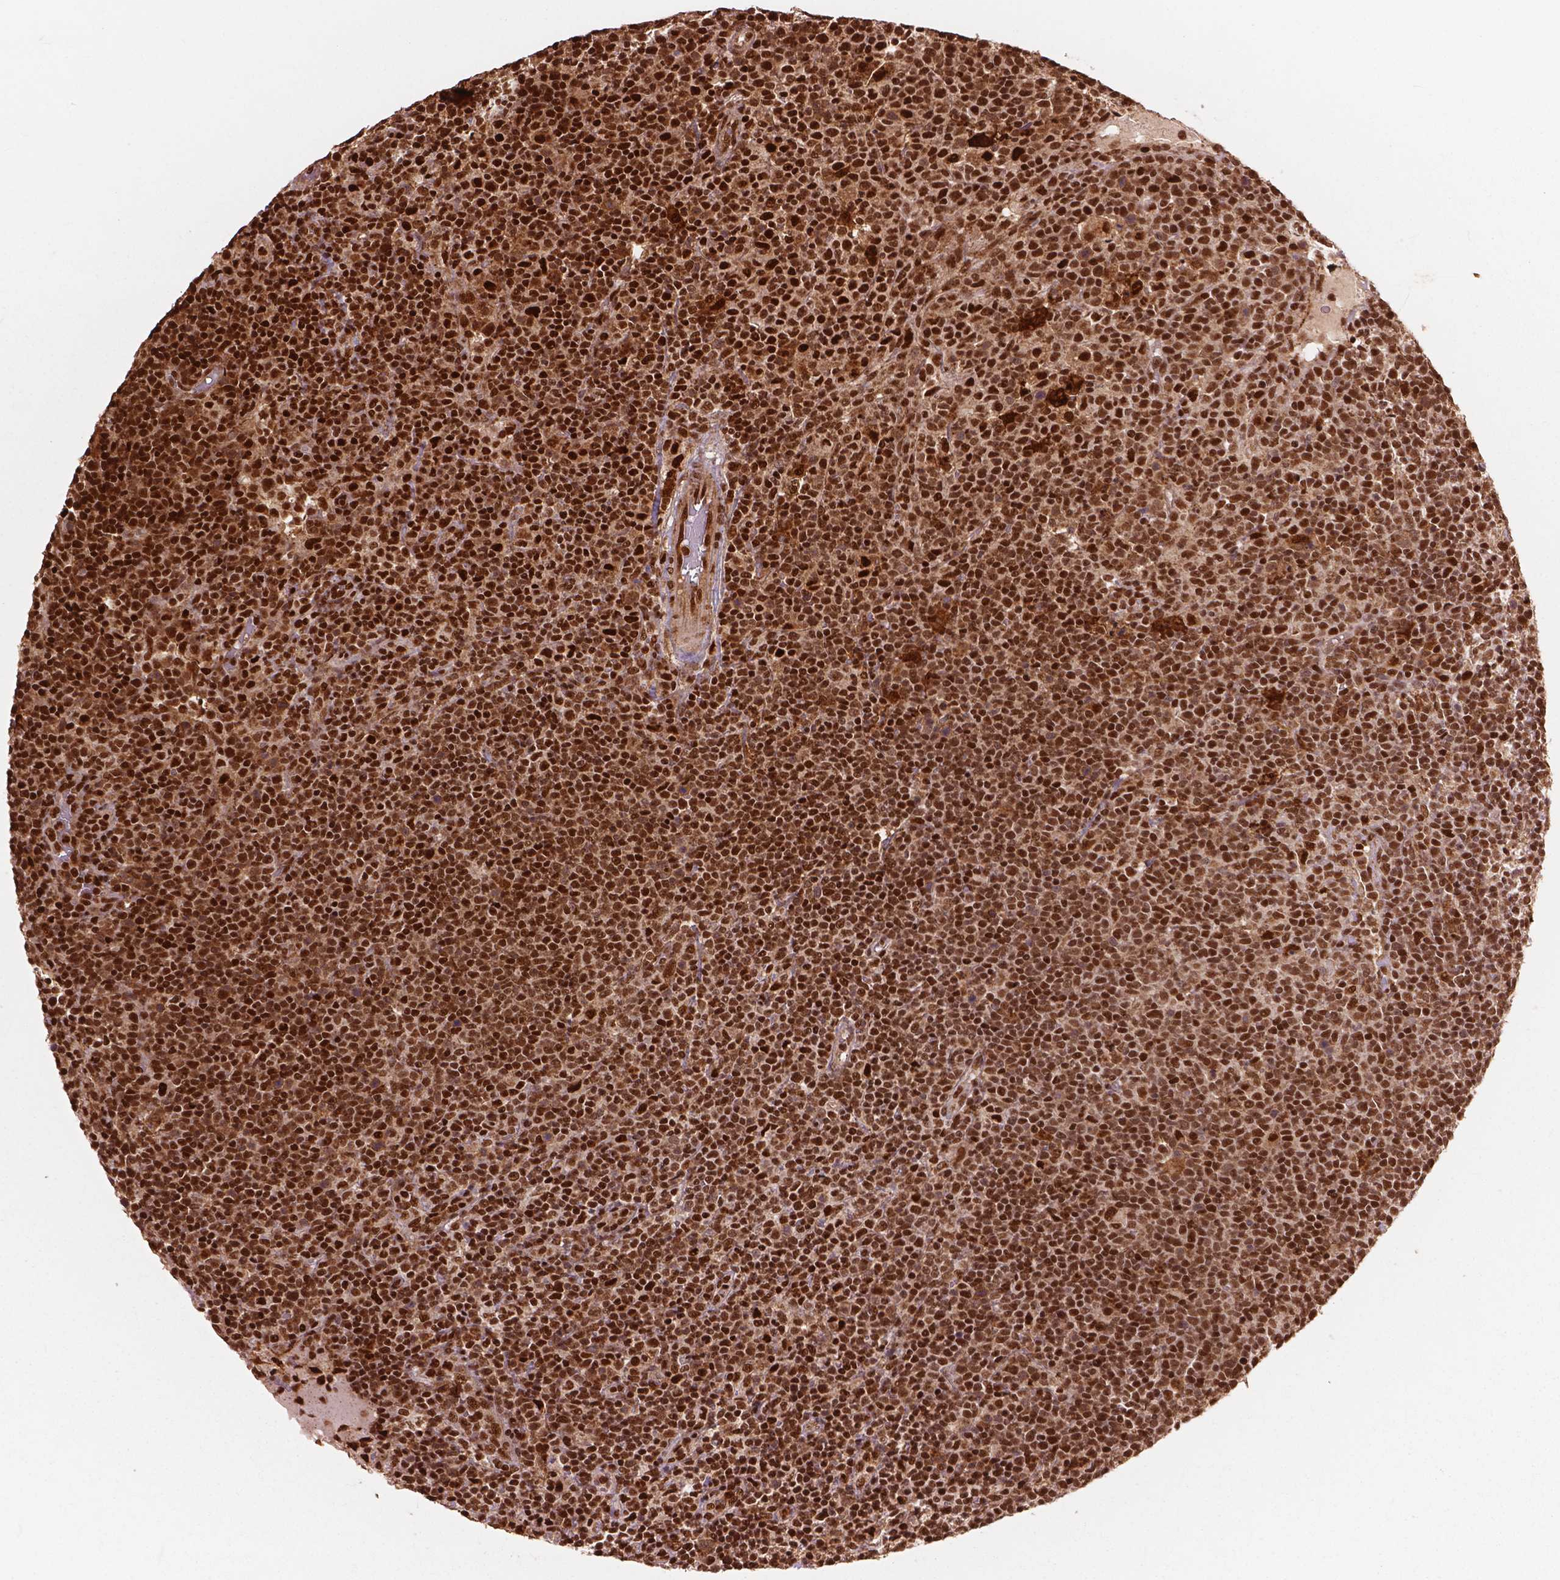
{"staining": {"intensity": "moderate", "quantity": ">75%", "location": "nuclear"}, "tissue": "lymphoma", "cell_type": "Tumor cells", "image_type": "cancer", "snomed": [{"axis": "morphology", "description": "Malignant lymphoma, non-Hodgkin's type, High grade"}, {"axis": "topography", "description": "Lymph node"}], "caption": "Immunohistochemistry (IHC) of lymphoma exhibits medium levels of moderate nuclear positivity in approximately >75% of tumor cells. (Brightfield microscopy of DAB IHC at high magnification).", "gene": "ANP32B", "patient": {"sex": "male", "age": 61}}